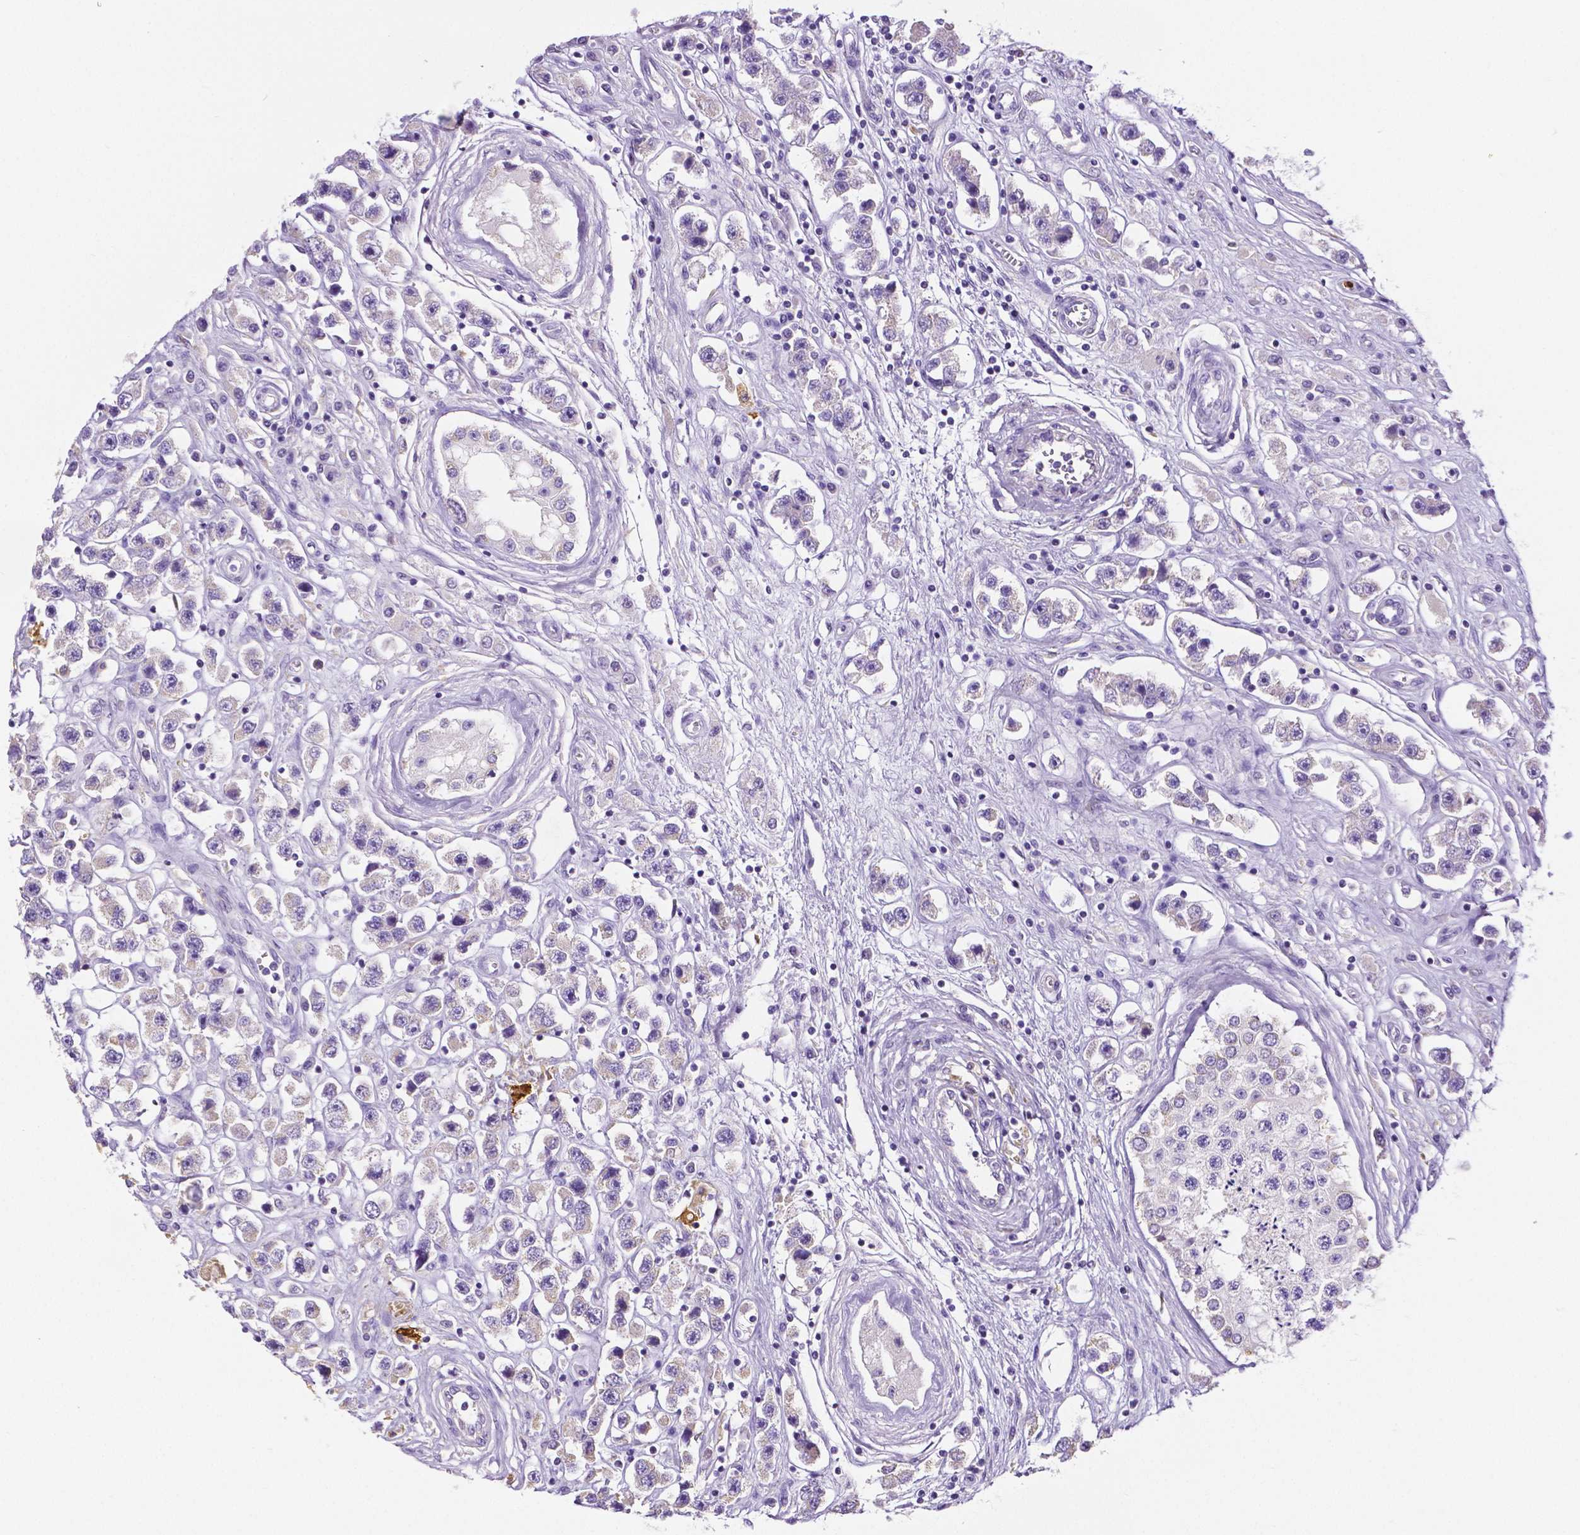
{"staining": {"intensity": "weak", "quantity": "25%-75%", "location": "cytoplasmic/membranous"}, "tissue": "testis cancer", "cell_type": "Tumor cells", "image_type": "cancer", "snomed": [{"axis": "morphology", "description": "Seminoma, NOS"}, {"axis": "topography", "description": "Testis"}], "caption": "A micrograph of seminoma (testis) stained for a protein exhibits weak cytoplasmic/membranous brown staining in tumor cells.", "gene": "MMP9", "patient": {"sex": "male", "age": 45}}